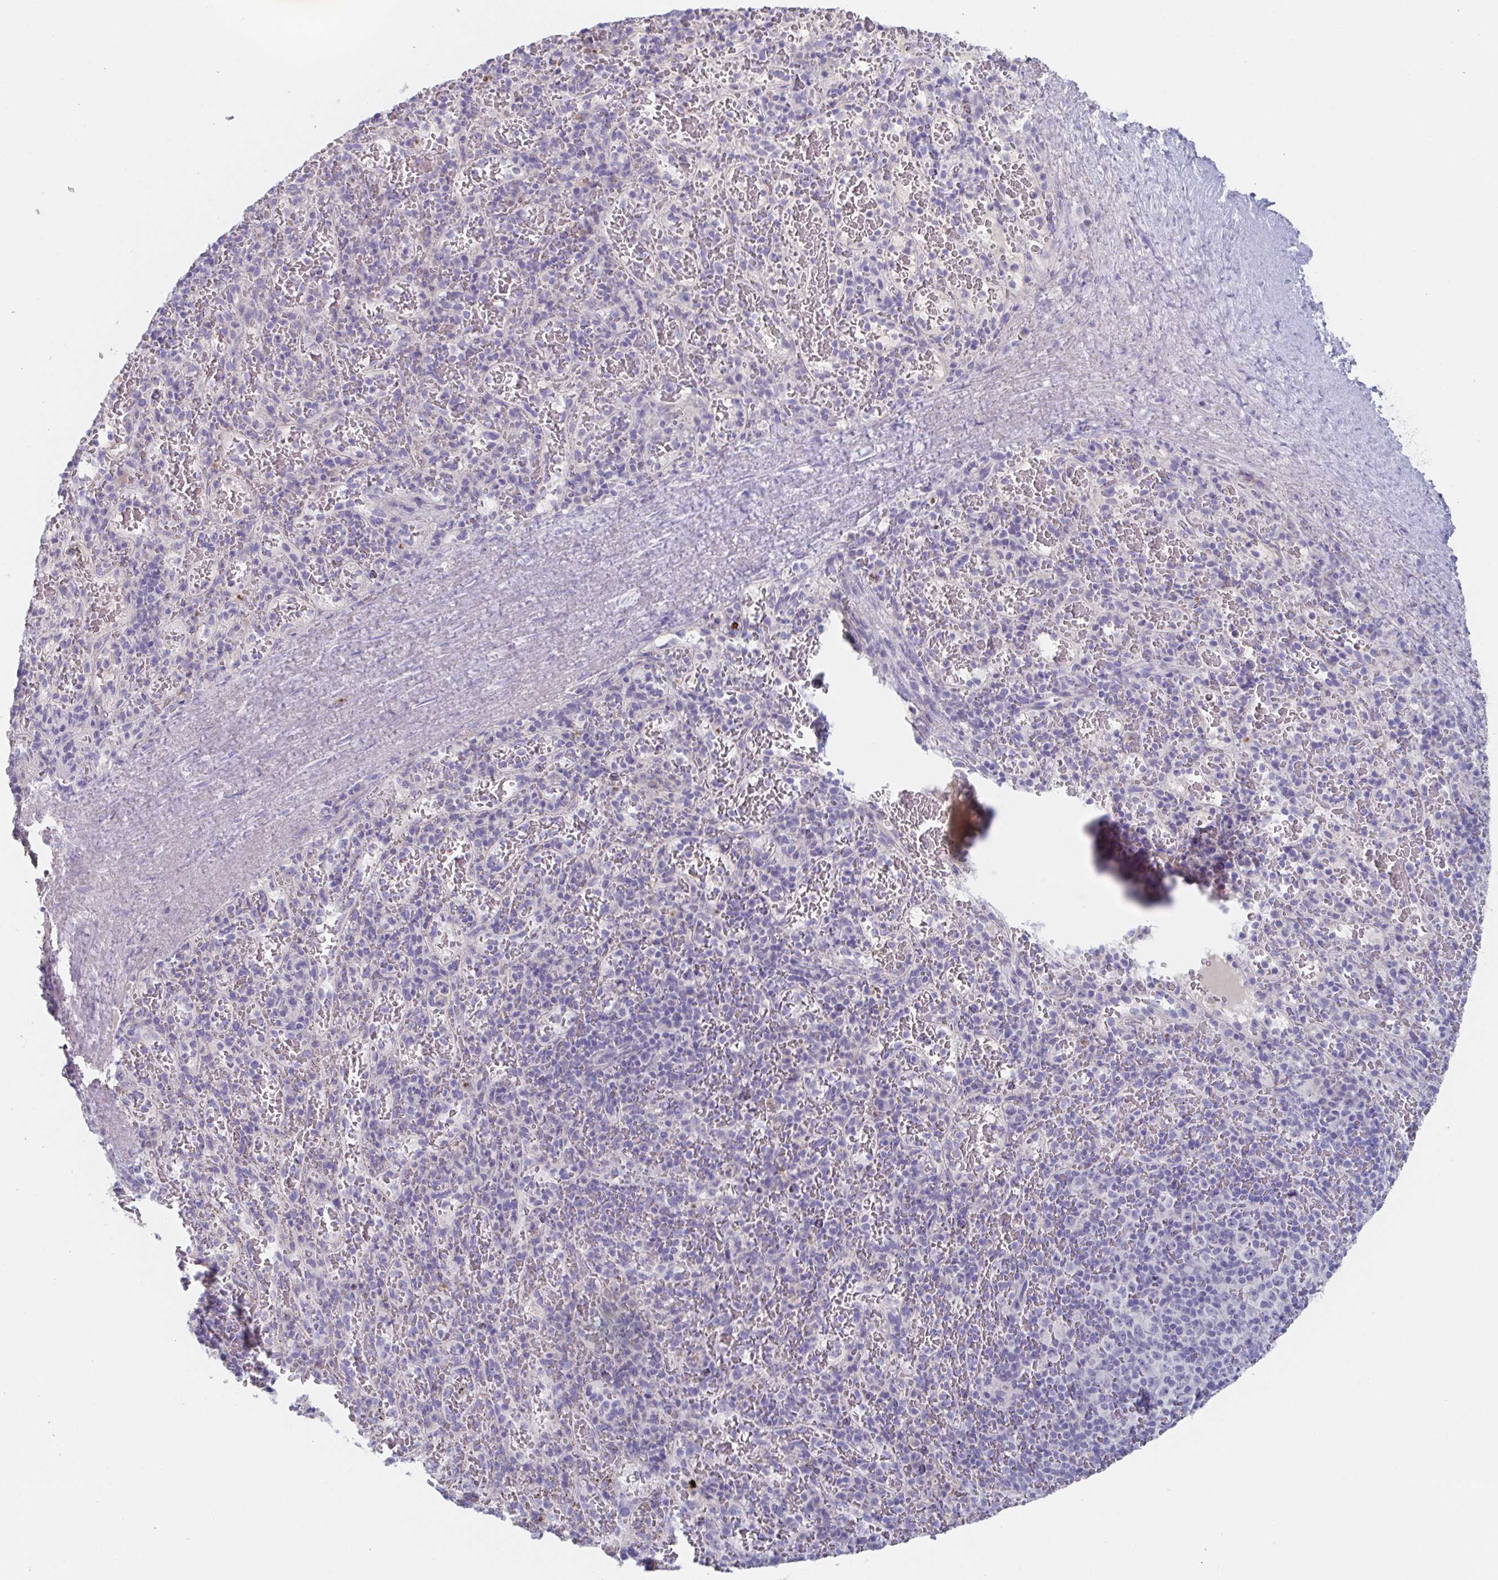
{"staining": {"intensity": "negative", "quantity": "none", "location": "none"}, "tissue": "spleen", "cell_type": "Cells in red pulp", "image_type": "normal", "snomed": [{"axis": "morphology", "description": "Normal tissue, NOS"}, {"axis": "topography", "description": "Spleen"}], "caption": "Protein analysis of unremarkable spleen reveals no significant positivity in cells in red pulp.", "gene": "KCNK5", "patient": {"sex": "male", "age": 57}}